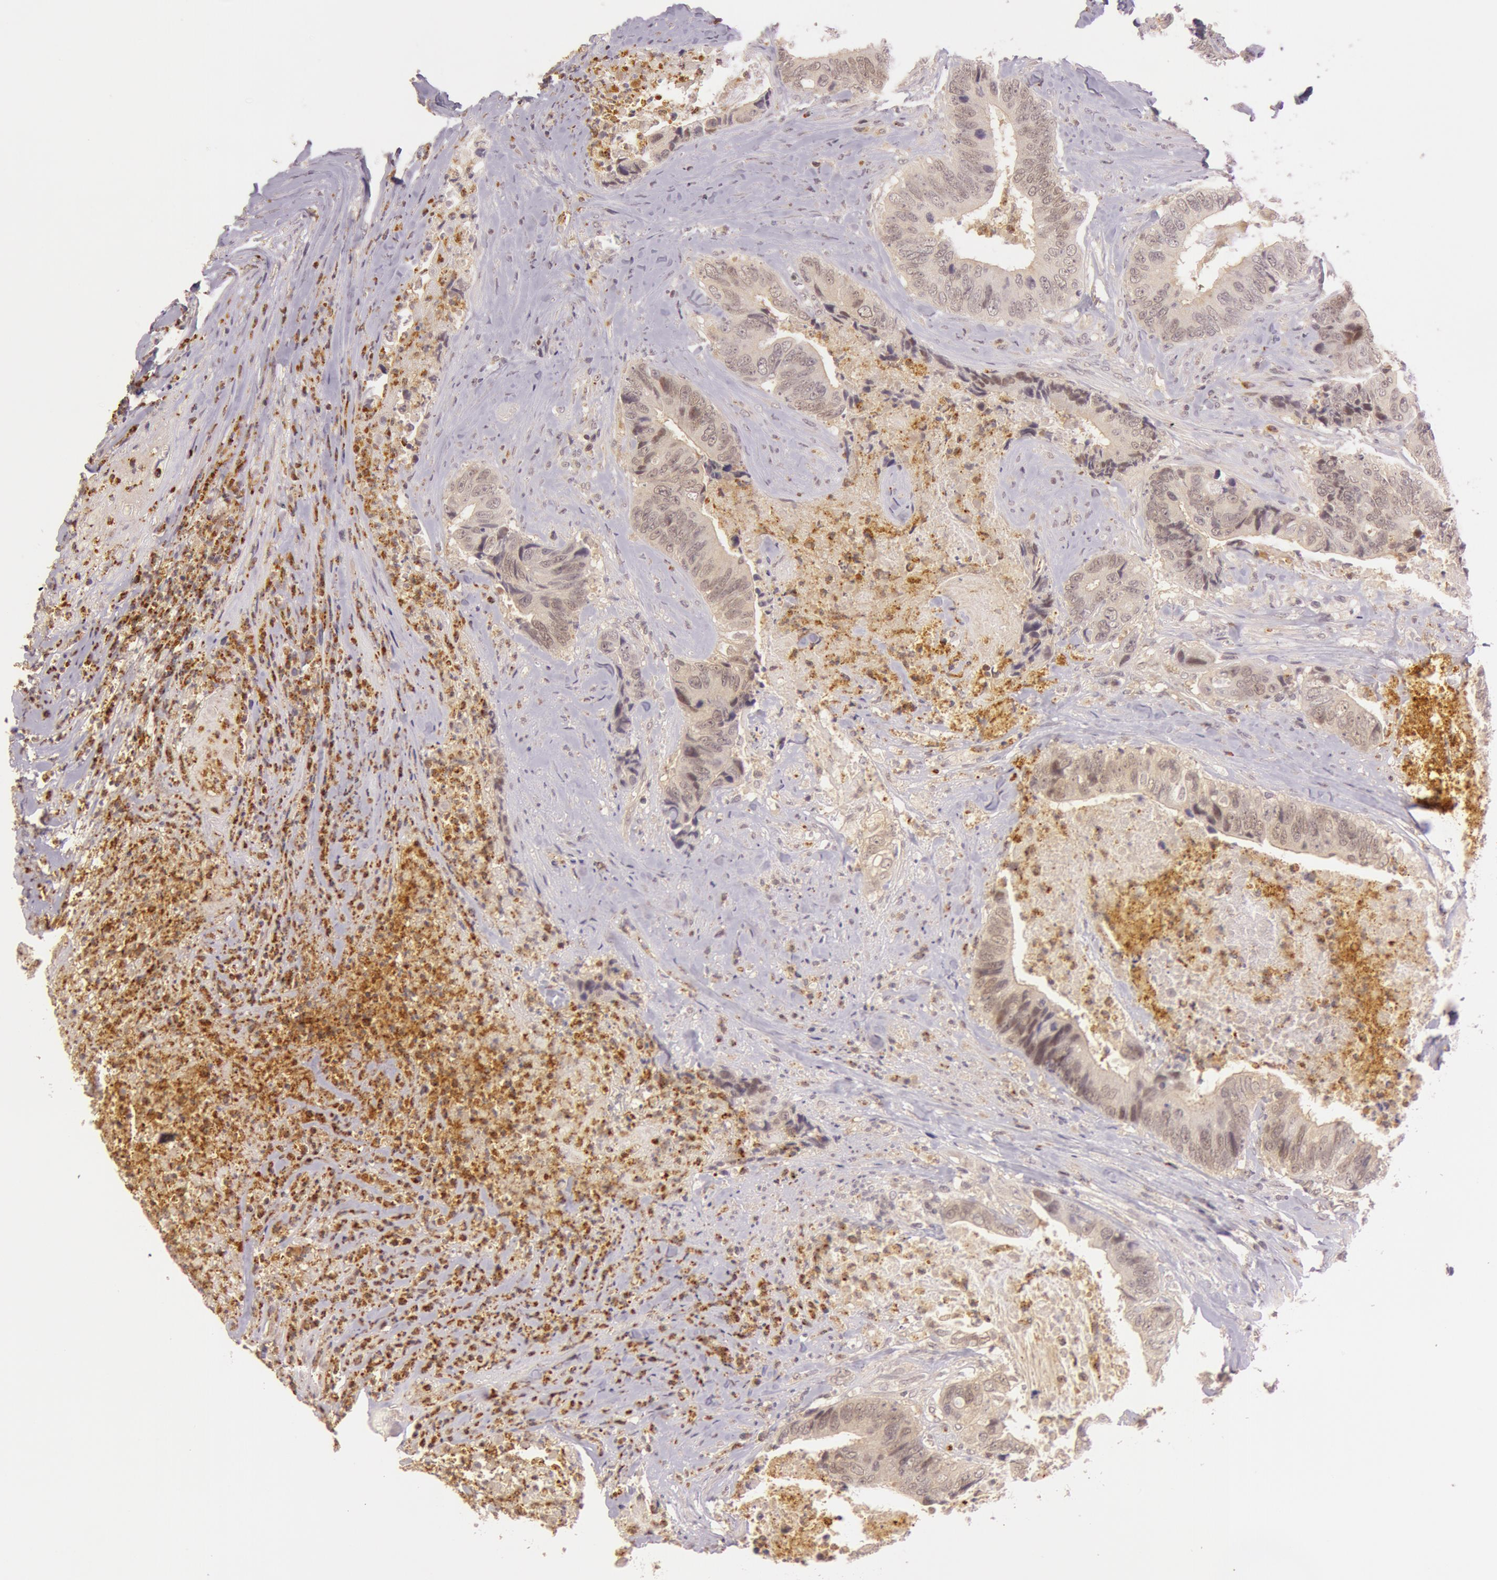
{"staining": {"intensity": "weak", "quantity": ">75%", "location": "cytoplasmic/membranous"}, "tissue": "colorectal cancer", "cell_type": "Tumor cells", "image_type": "cancer", "snomed": [{"axis": "morphology", "description": "Adenocarcinoma, NOS"}, {"axis": "topography", "description": "Rectum"}], "caption": "This is an image of immunohistochemistry (IHC) staining of colorectal adenocarcinoma, which shows weak positivity in the cytoplasmic/membranous of tumor cells.", "gene": "ATG2B", "patient": {"sex": "female", "age": 65}}